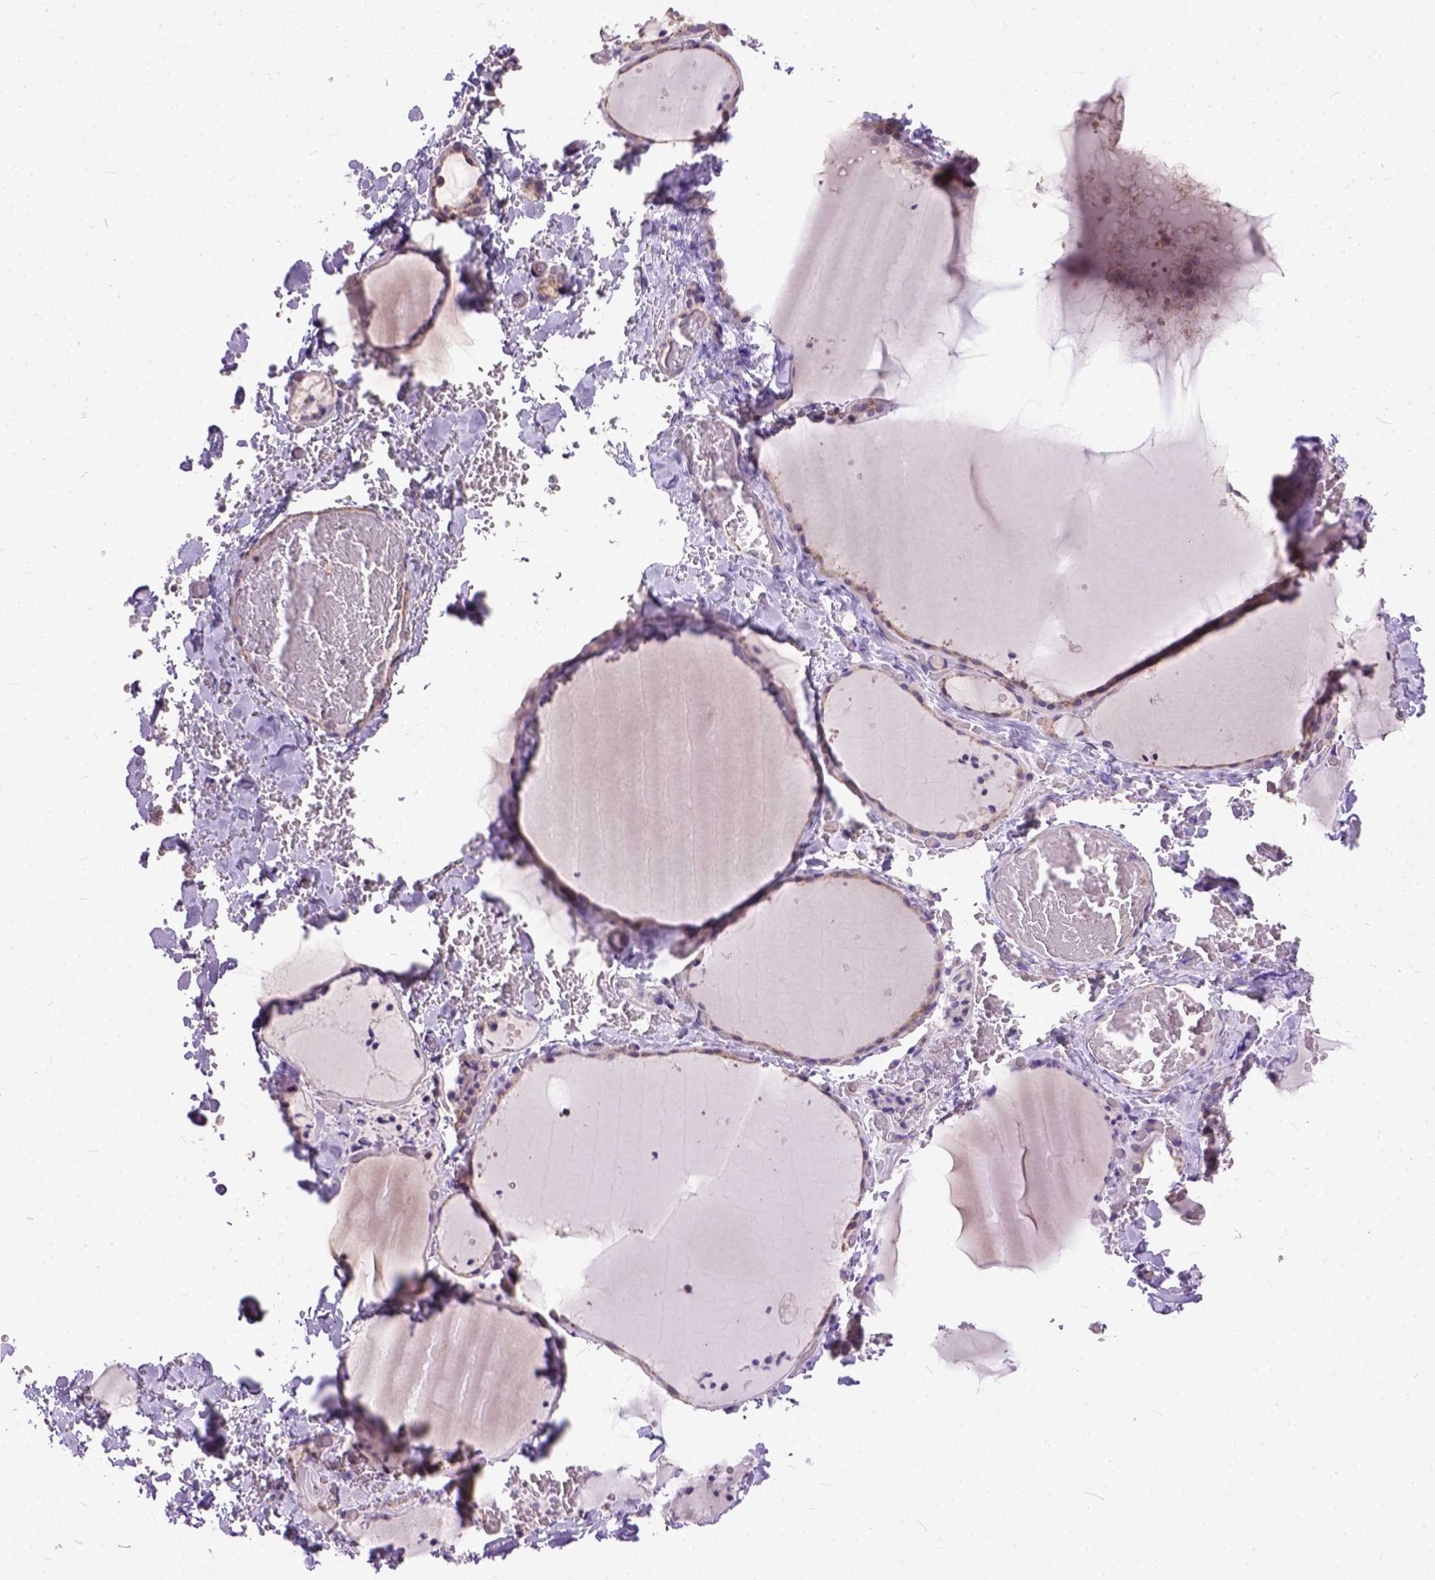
{"staining": {"intensity": "weak", "quantity": "25%-75%", "location": "cytoplasmic/membranous"}, "tissue": "thyroid gland", "cell_type": "Glandular cells", "image_type": "normal", "snomed": [{"axis": "morphology", "description": "Normal tissue, NOS"}, {"axis": "topography", "description": "Thyroid gland"}], "caption": "This image displays benign thyroid gland stained with IHC to label a protein in brown. The cytoplasmic/membranous of glandular cells show weak positivity for the protein. Nuclei are counter-stained blue.", "gene": "BANF2", "patient": {"sex": "female", "age": 36}}